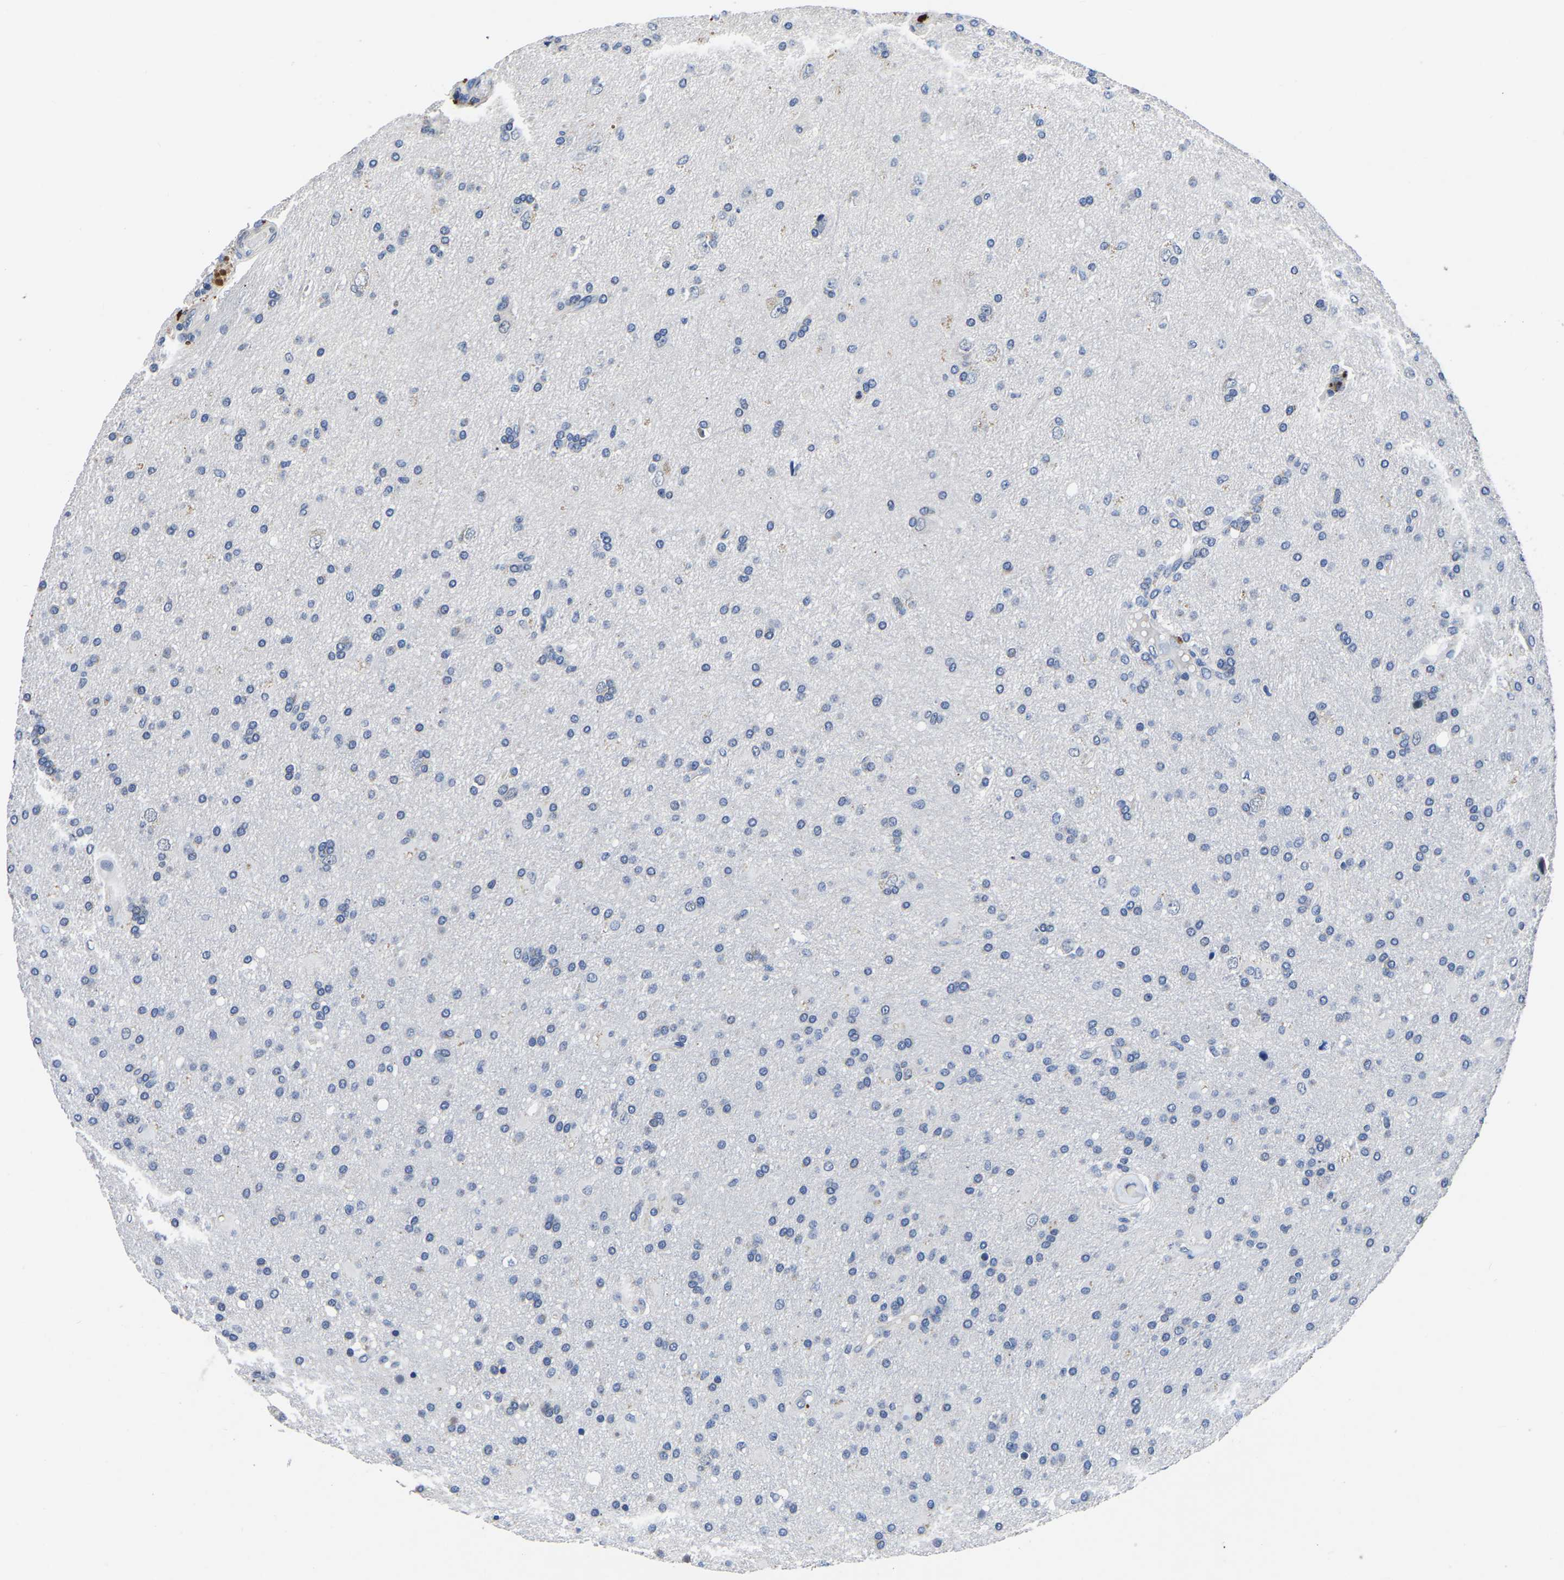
{"staining": {"intensity": "negative", "quantity": "none", "location": "none"}, "tissue": "glioma", "cell_type": "Tumor cells", "image_type": "cancer", "snomed": [{"axis": "morphology", "description": "Glioma, malignant, High grade"}, {"axis": "topography", "description": "Brain"}], "caption": "There is no significant staining in tumor cells of high-grade glioma (malignant). (DAB (3,3'-diaminobenzidine) immunohistochemistry with hematoxylin counter stain).", "gene": "FGD5", "patient": {"sex": "male", "age": 72}}